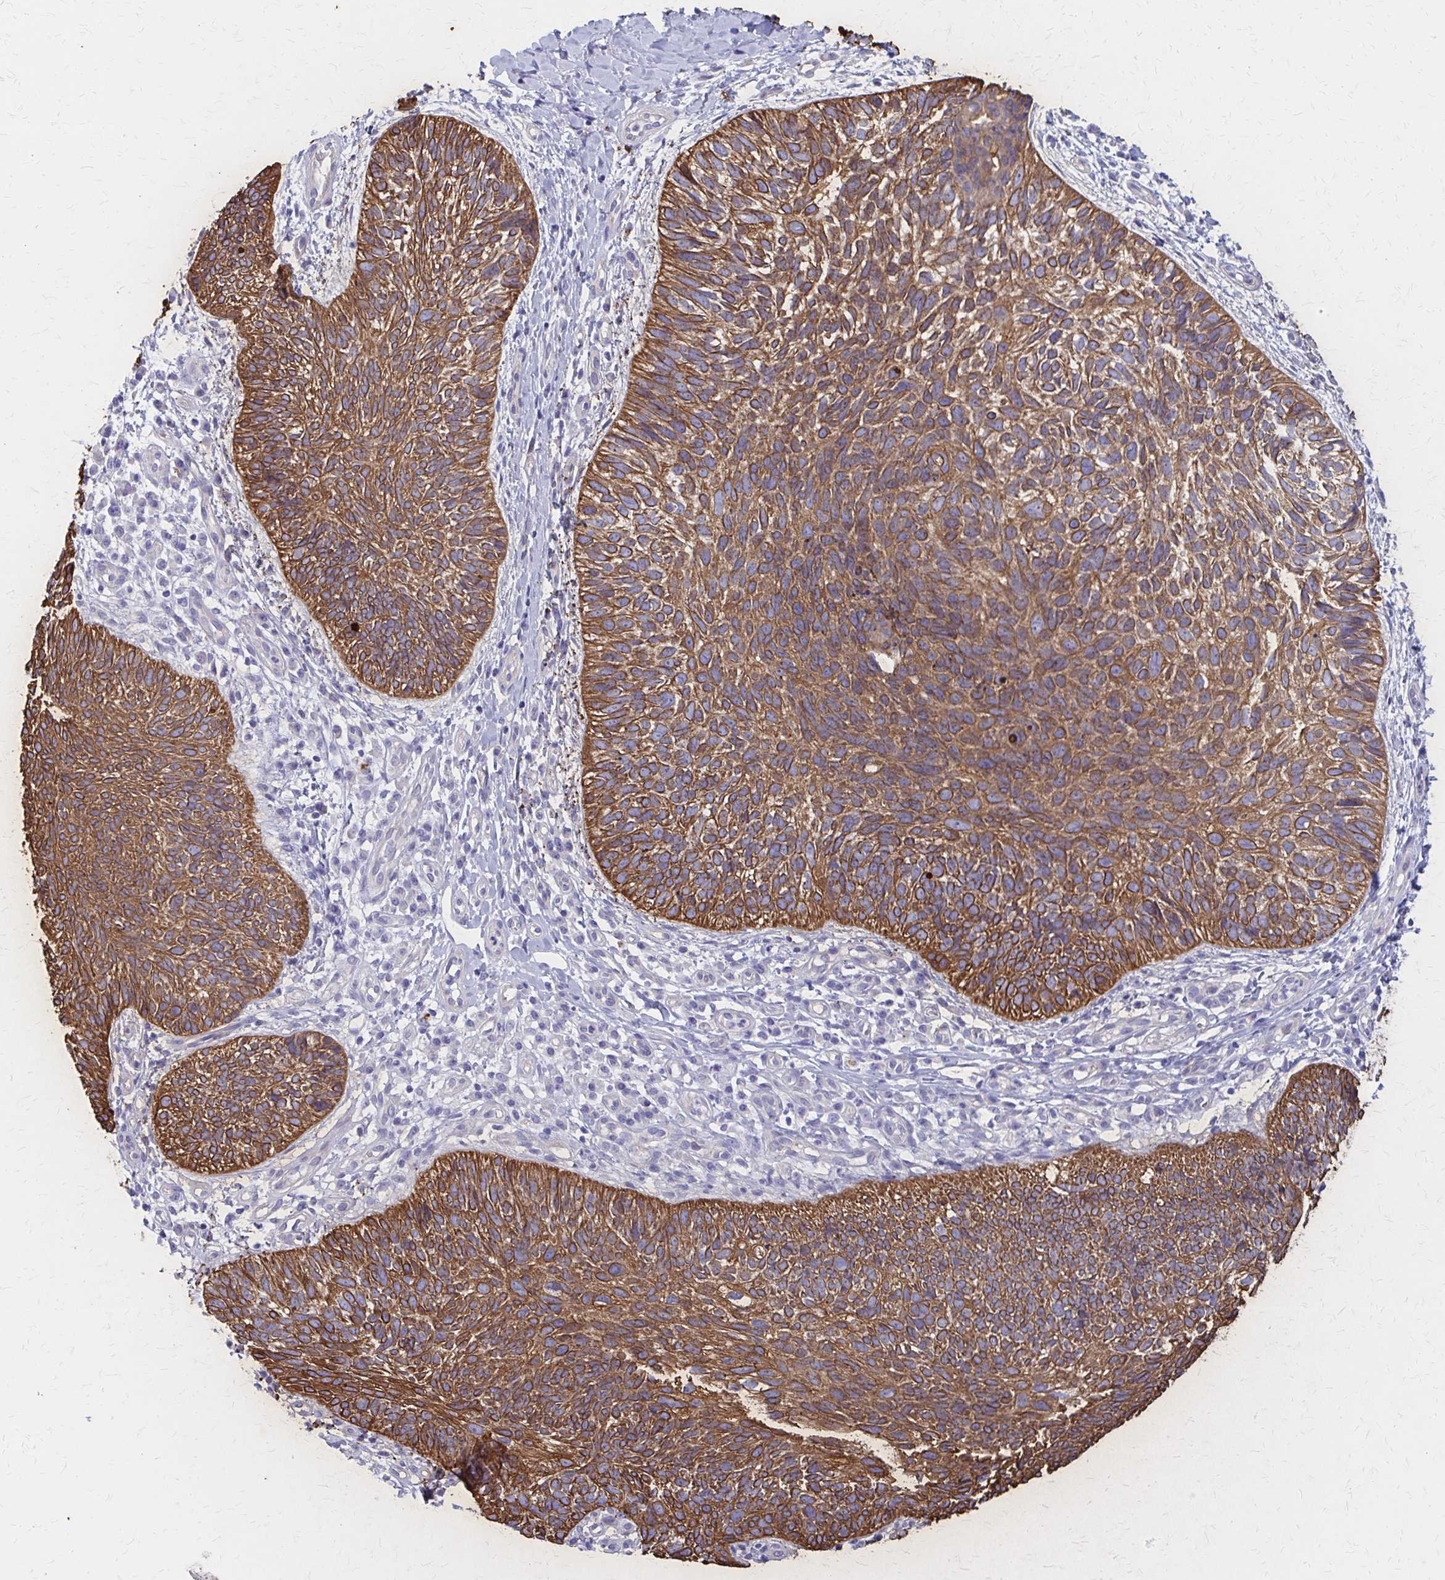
{"staining": {"intensity": "strong", "quantity": ">75%", "location": "cytoplasmic/membranous"}, "tissue": "skin cancer", "cell_type": "Tumor cells", "image_type": "cancer", "snomed": [{"axis": "morphology", "description": "Basal cell carcinoma"}, {"axis": "topography", "description": "Skin"}, {"axis": "topography", "description": "Skin of leg"}], "caption": "Skin basal cell carcinoma stained with DAB IHC reveals high levels of strong cytoplasmic/membranous expression in approximately >75% of tumor cells. (Brightfield microscopy of DAB IHC at high magnification).", "gene": "GLYATL2", "patient": {"sex": "female", "age": 87}}